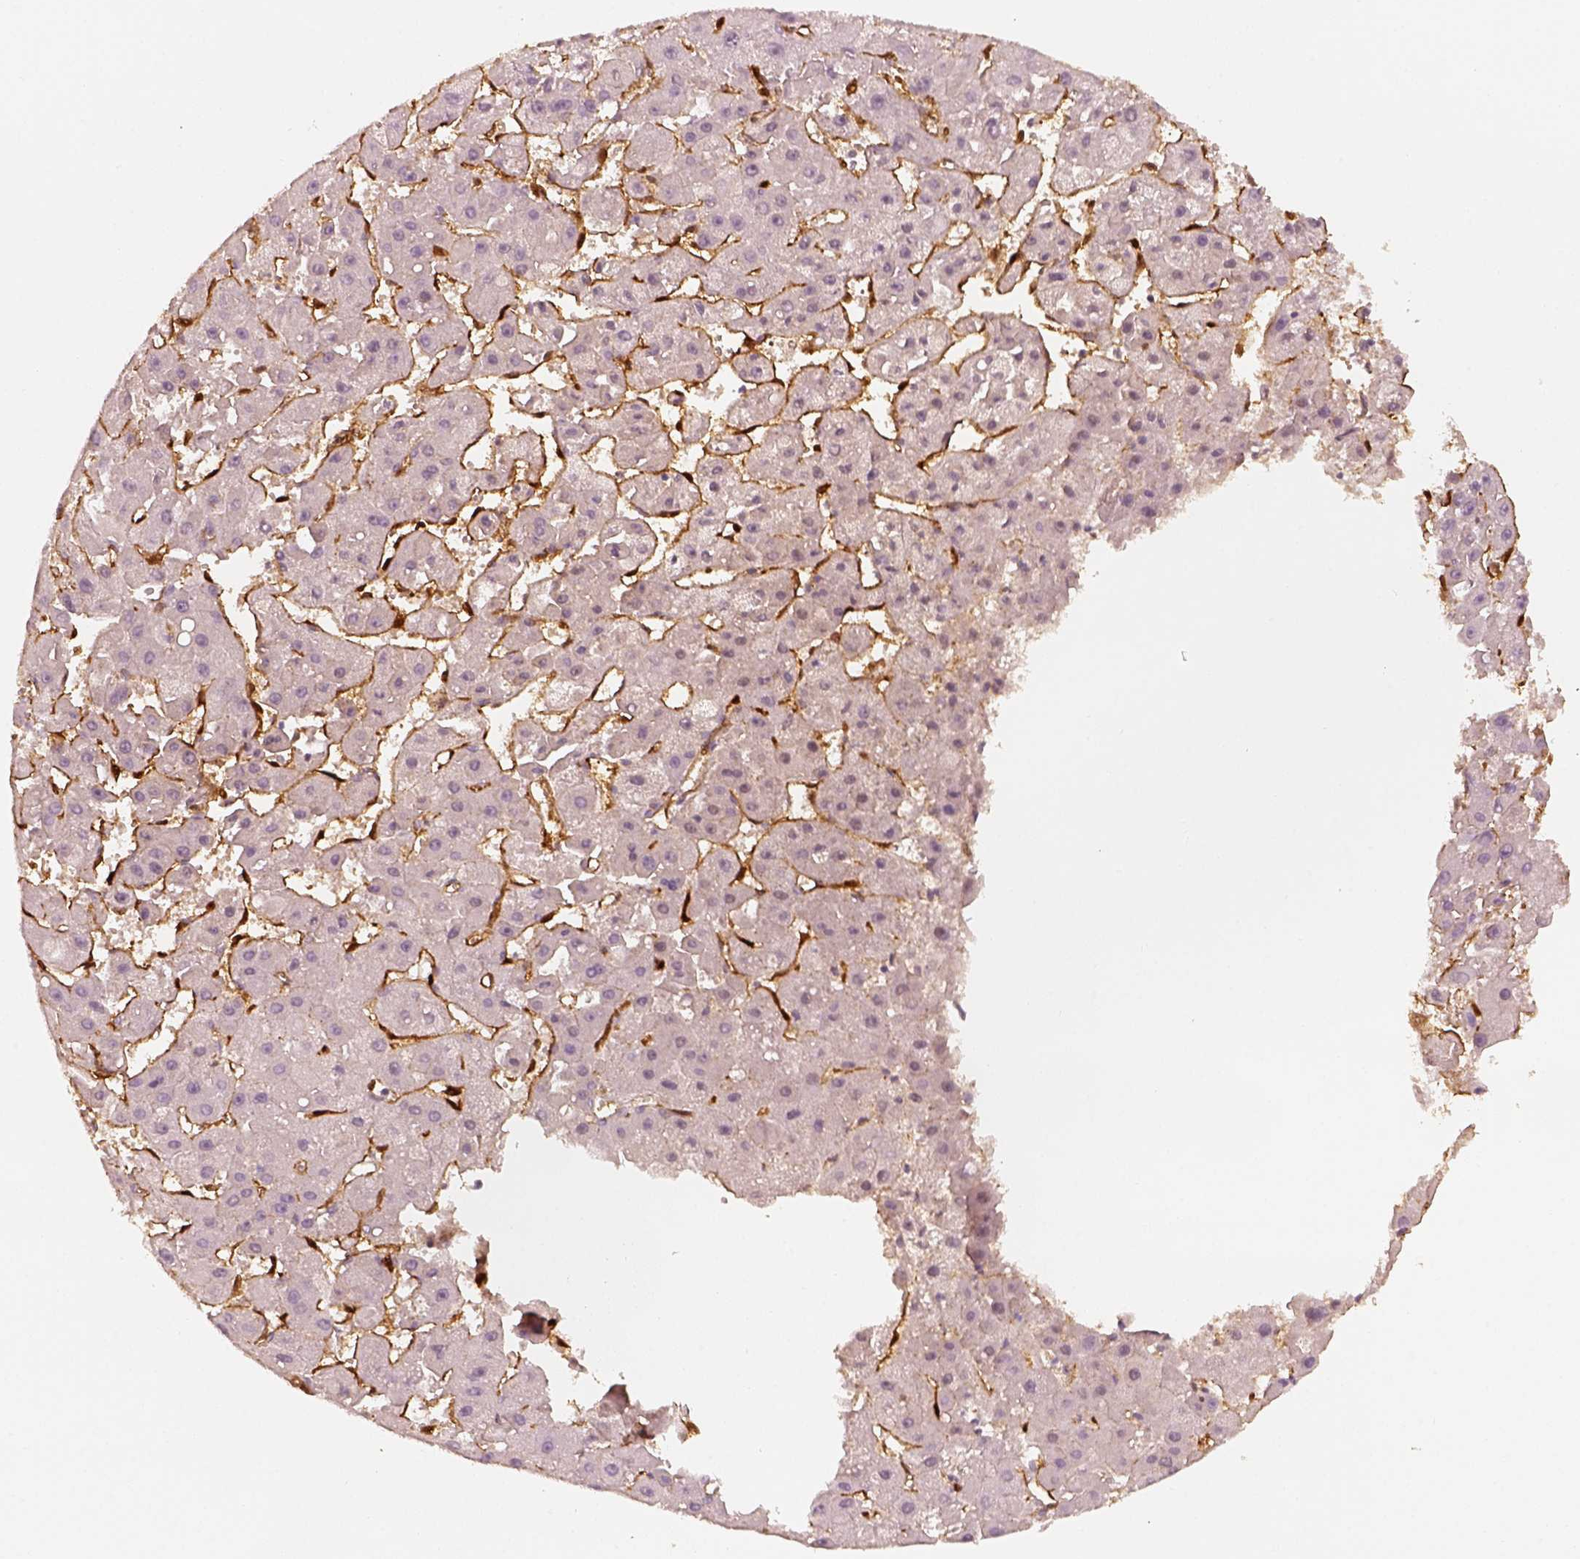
{"staining": {"intensity": "negative", "quantity": "none", "location": "none"}, "tissue": "liver cancer", "cell_type": "Tumor cells", "image_type": "cancer", "snomed": [{"axis": "morphology", "description": "Carcinoma, Hepatocellular, NOS"}, {"axis": "topography", "description": "Liver"}], "caption": "The photomicrograph exhibits no significant staining in tumor cells of liver hepatocellular carcinoma.", "gene": "FSCN1", "patient": {"sex": "female", "age": 25}}